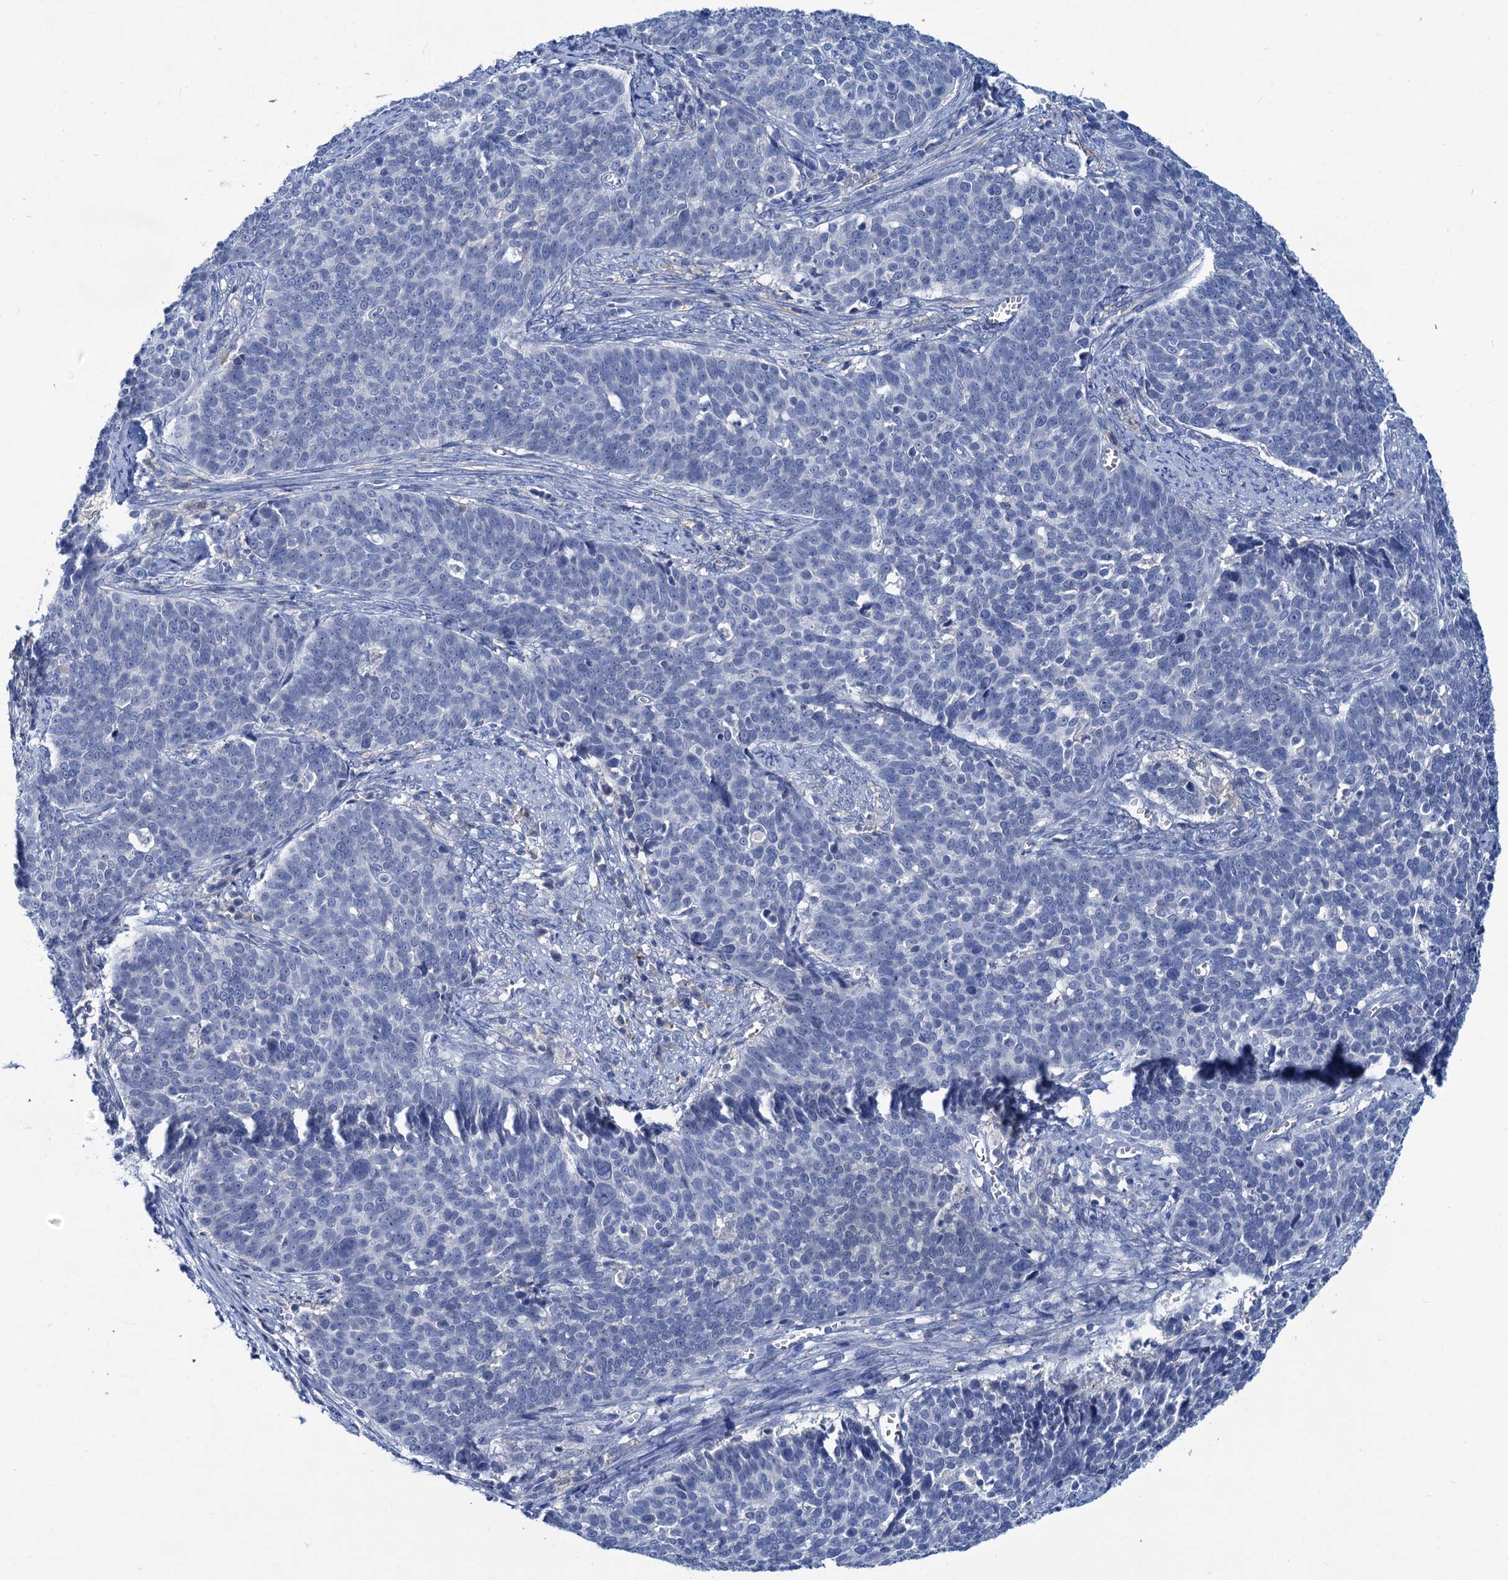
{"staining": {"intensity": "negative", "quantity": "none", "location": "none"}, "tissue": "cervical cancer", "cell_type": "Tumor cells", "image_type": "cancer", "snomed": [{"axis": "morphology", "description": "Squamous cell carcinoma, NOS"}, {"axis": "topography", "description": "Cervix"}], "caption": "Cervical squamous cell carcinoma was stained to show a protein in brown. There is no significant positivity in tumor cells.", "gene": "RTKN2", "patient": {"sex": "female", "age": 39}}